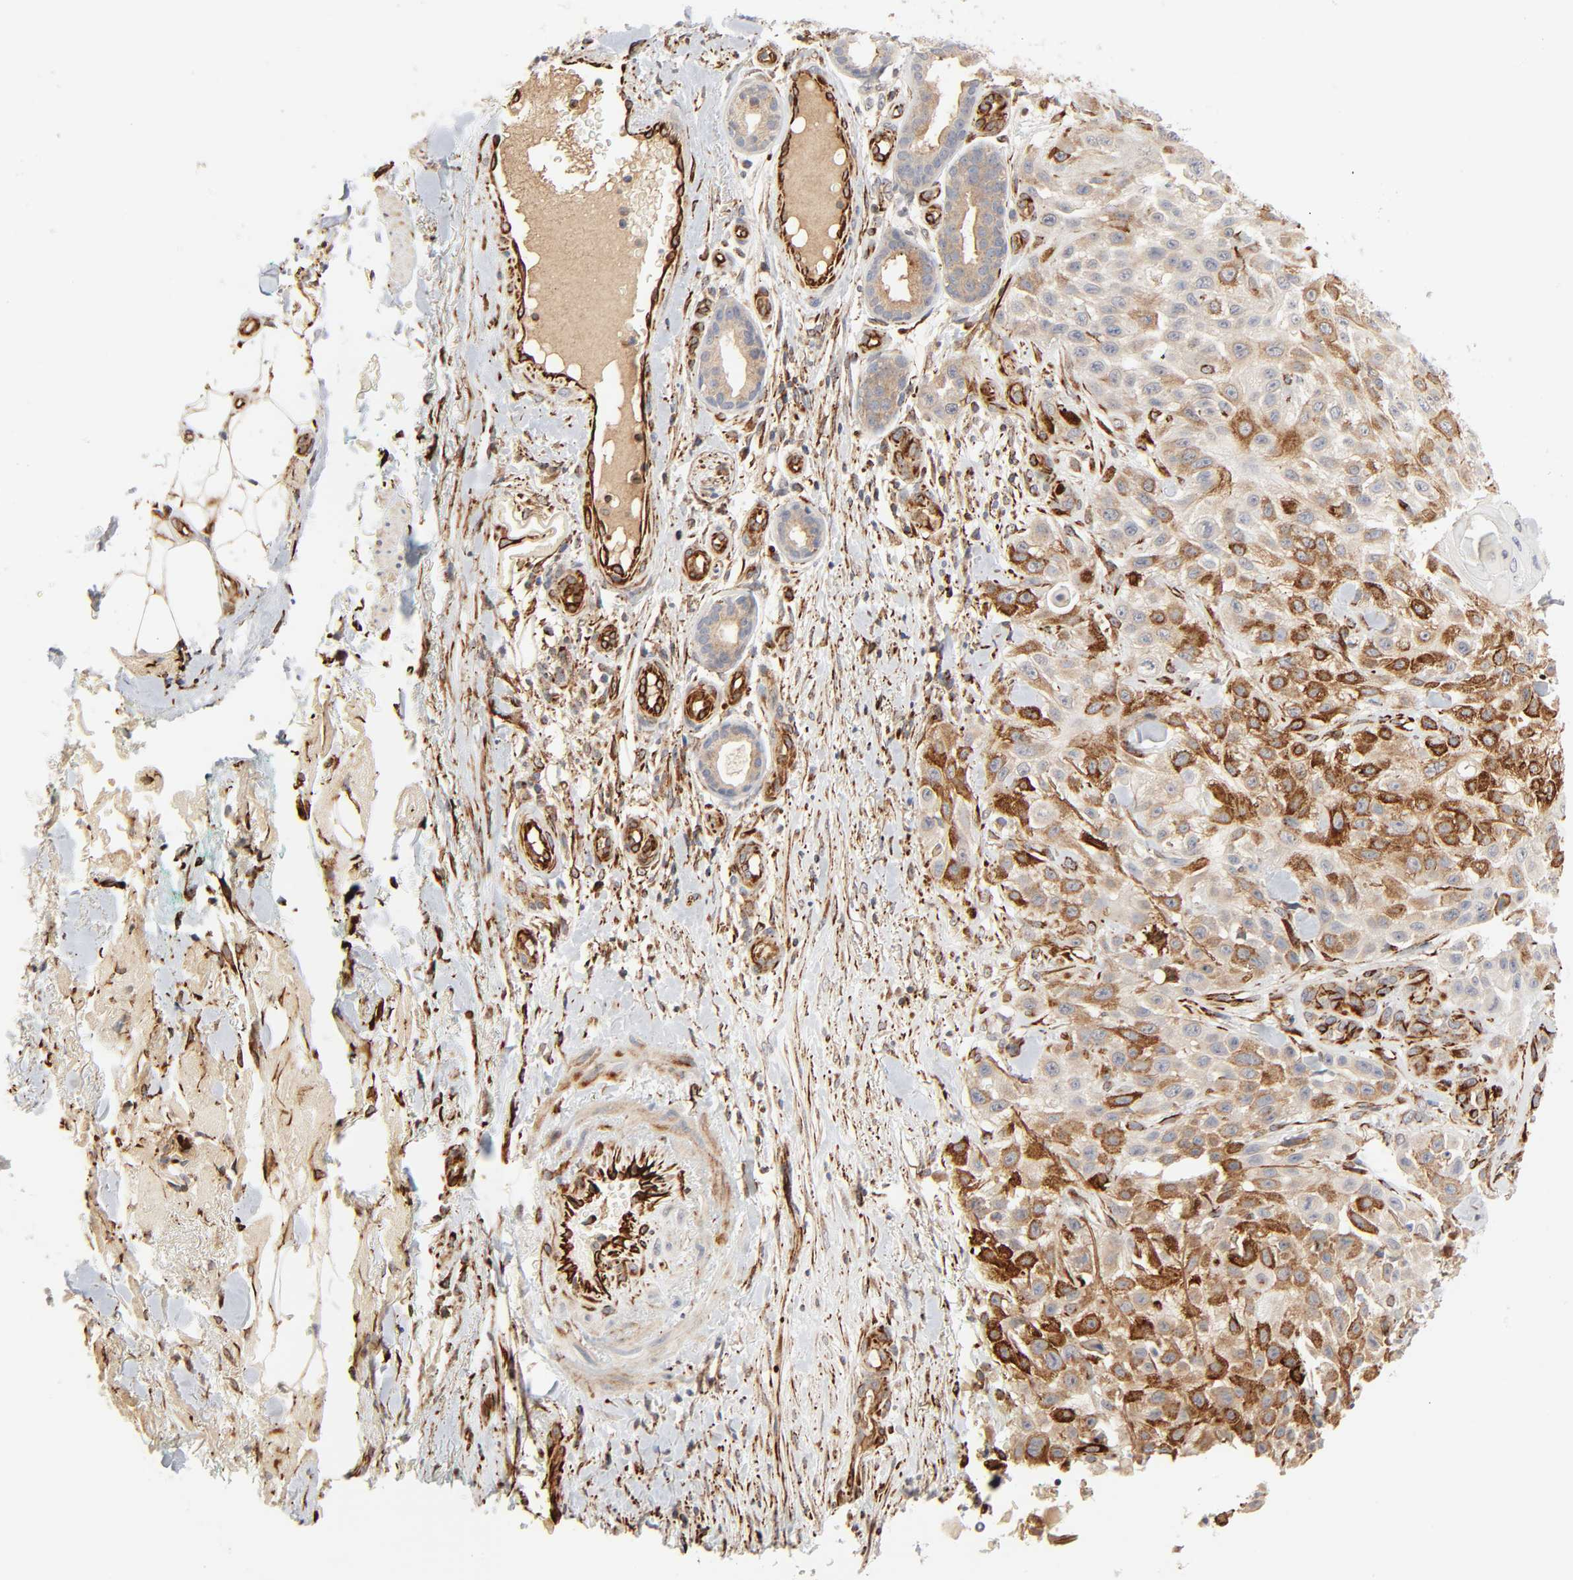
{"staining": {"intensity": "strong", "quantity": ">75%", "location": "cytoplasmic/membranous"}, "tissue": "skin cancer", "cell_type": "Tumor cells", "image_type": "cancer", "snomed": [{"axis": "morphology", "description": "Squamous cell carcinoma, NOS"}, {"axis": "topography", "description": "Skin"}], "caption": "IHC staining of skin cancer, which shows high levels of strong cytoplasmic/membranous staining in approximately >75% of tumor cells indicating strong cytoplasmic/membranous protein staining. The staining was performed using DAB (brown) for protein detection and nuclei were counterstained in hematoxylin (blue).", "gene": "REEP6", "patient": {"sex": "female", "age": 42}}